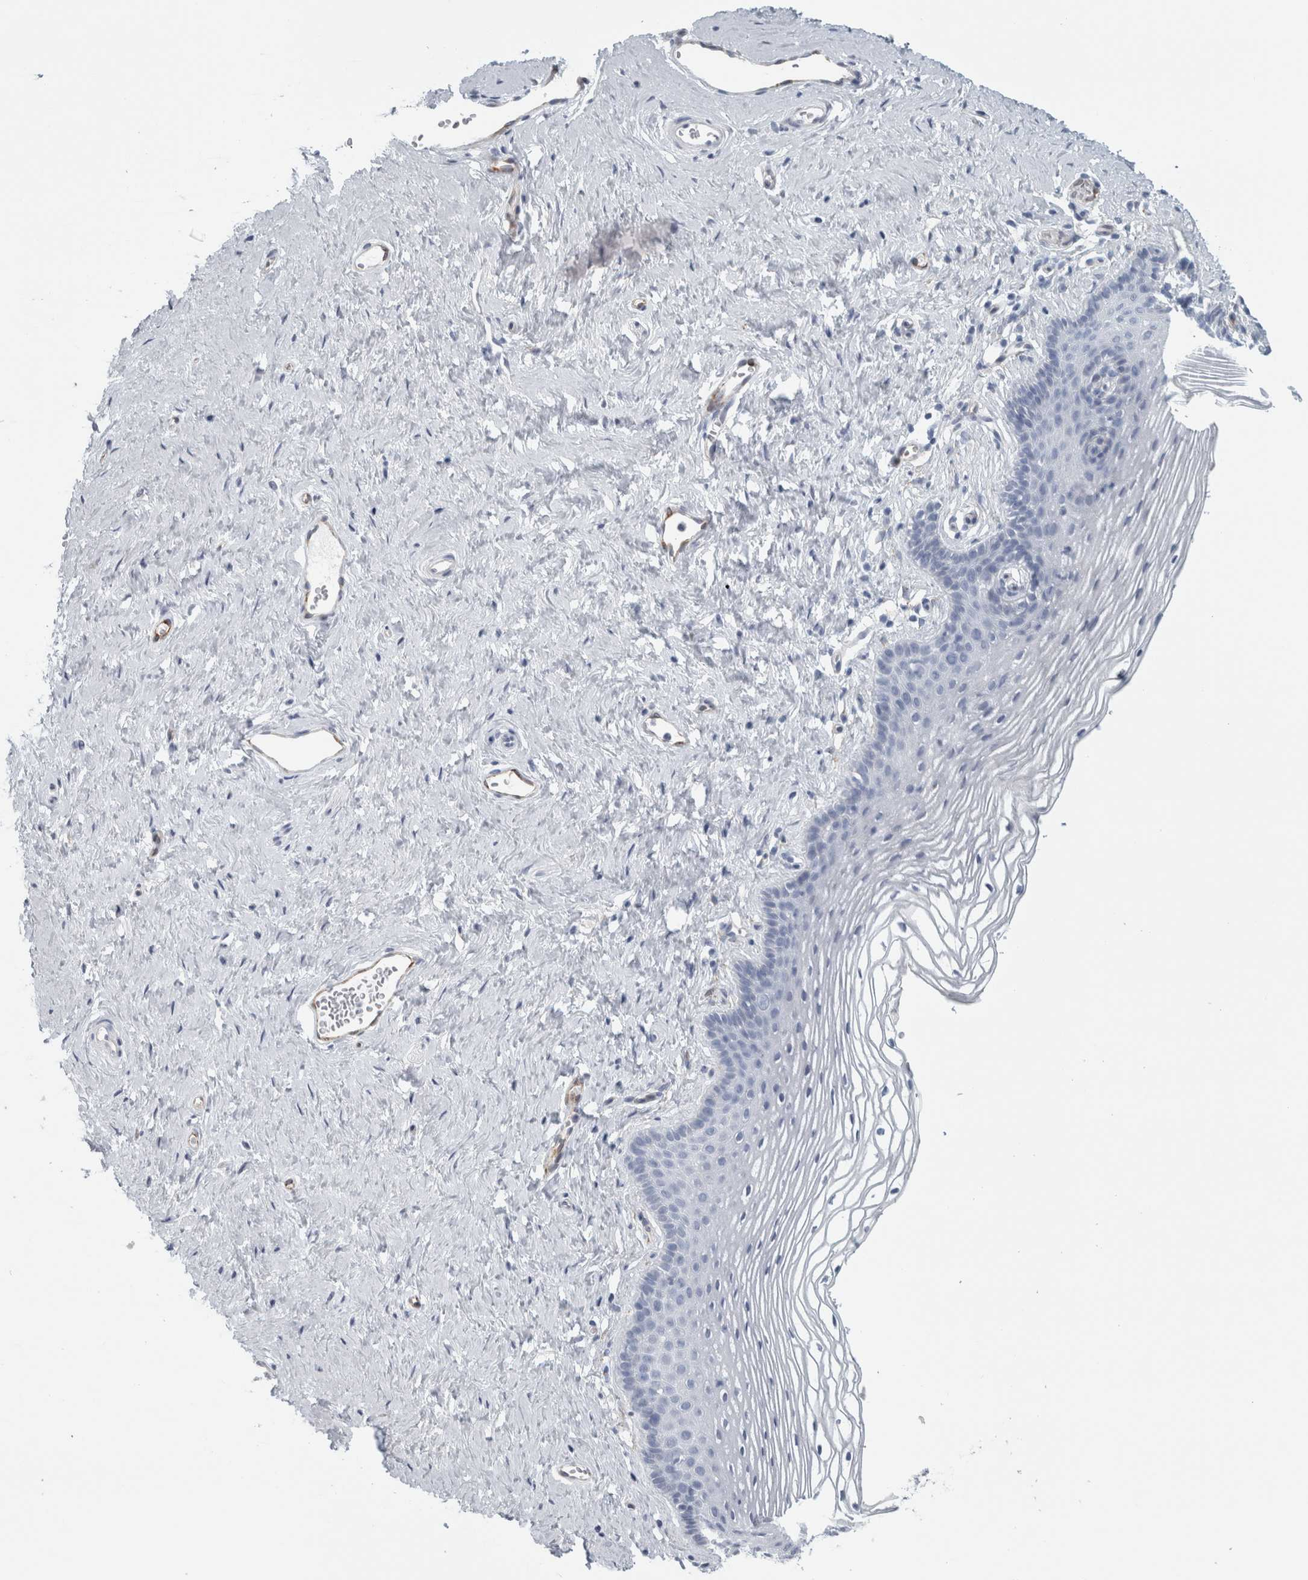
{"staining": {"intensity": "negative", "quantity": "none", "location": "none"}, "tissue": "vagina", "cell_type": "Squamous epithelial cells", "image_type": "normal", "snomed": [{"axis": "morphology", "description": "Normal tissue, NOS"}, {"axis": "topography", "description": "Vagina"}], "caption": "Squamous epithelial cells show no significant protein positivity in benign vagina. (DAB immunohistochemistry with hematoxylin counter stain).", "gene": "B3GNT3", "patient": {"sex": "female", "age": 32}}